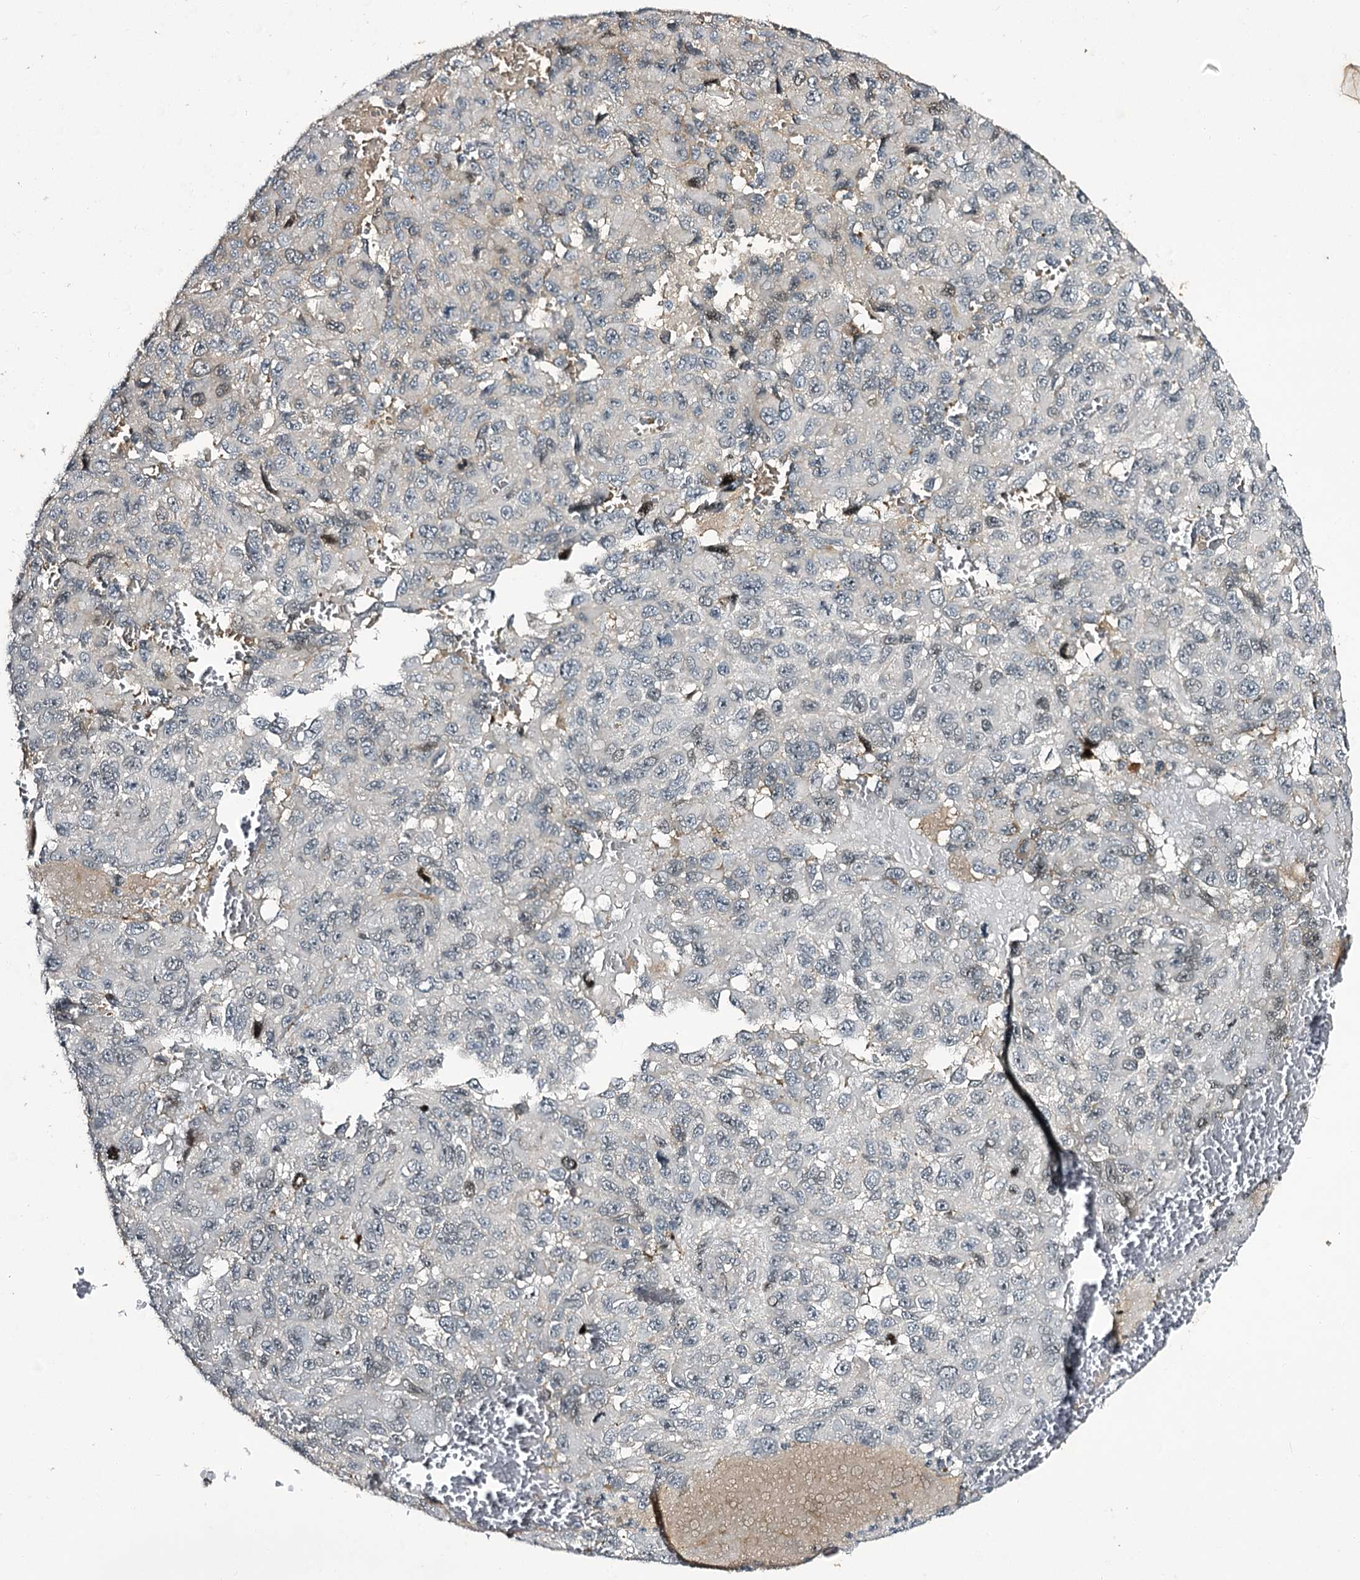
{"staining": {"intensity": "negative", "quantity": "none", "location": "none"}, "tissue": "melanoma", "cell_type": "Tumor cells", "image_type": "cancer", "snomed": [{"axis": "morphology", "description": "Normal tissue, NOS"}, {"axis": "morphology", "description": "Malignant melanoma, NOS"}, {"axis": "topography", "description": "Skin"}], "caption": "Melanoma was stained to show a protein in brown. There is no significant expression in tumor cells.", "gene": "ITFG2", "patient": {"sex": "female", "age": 96}}